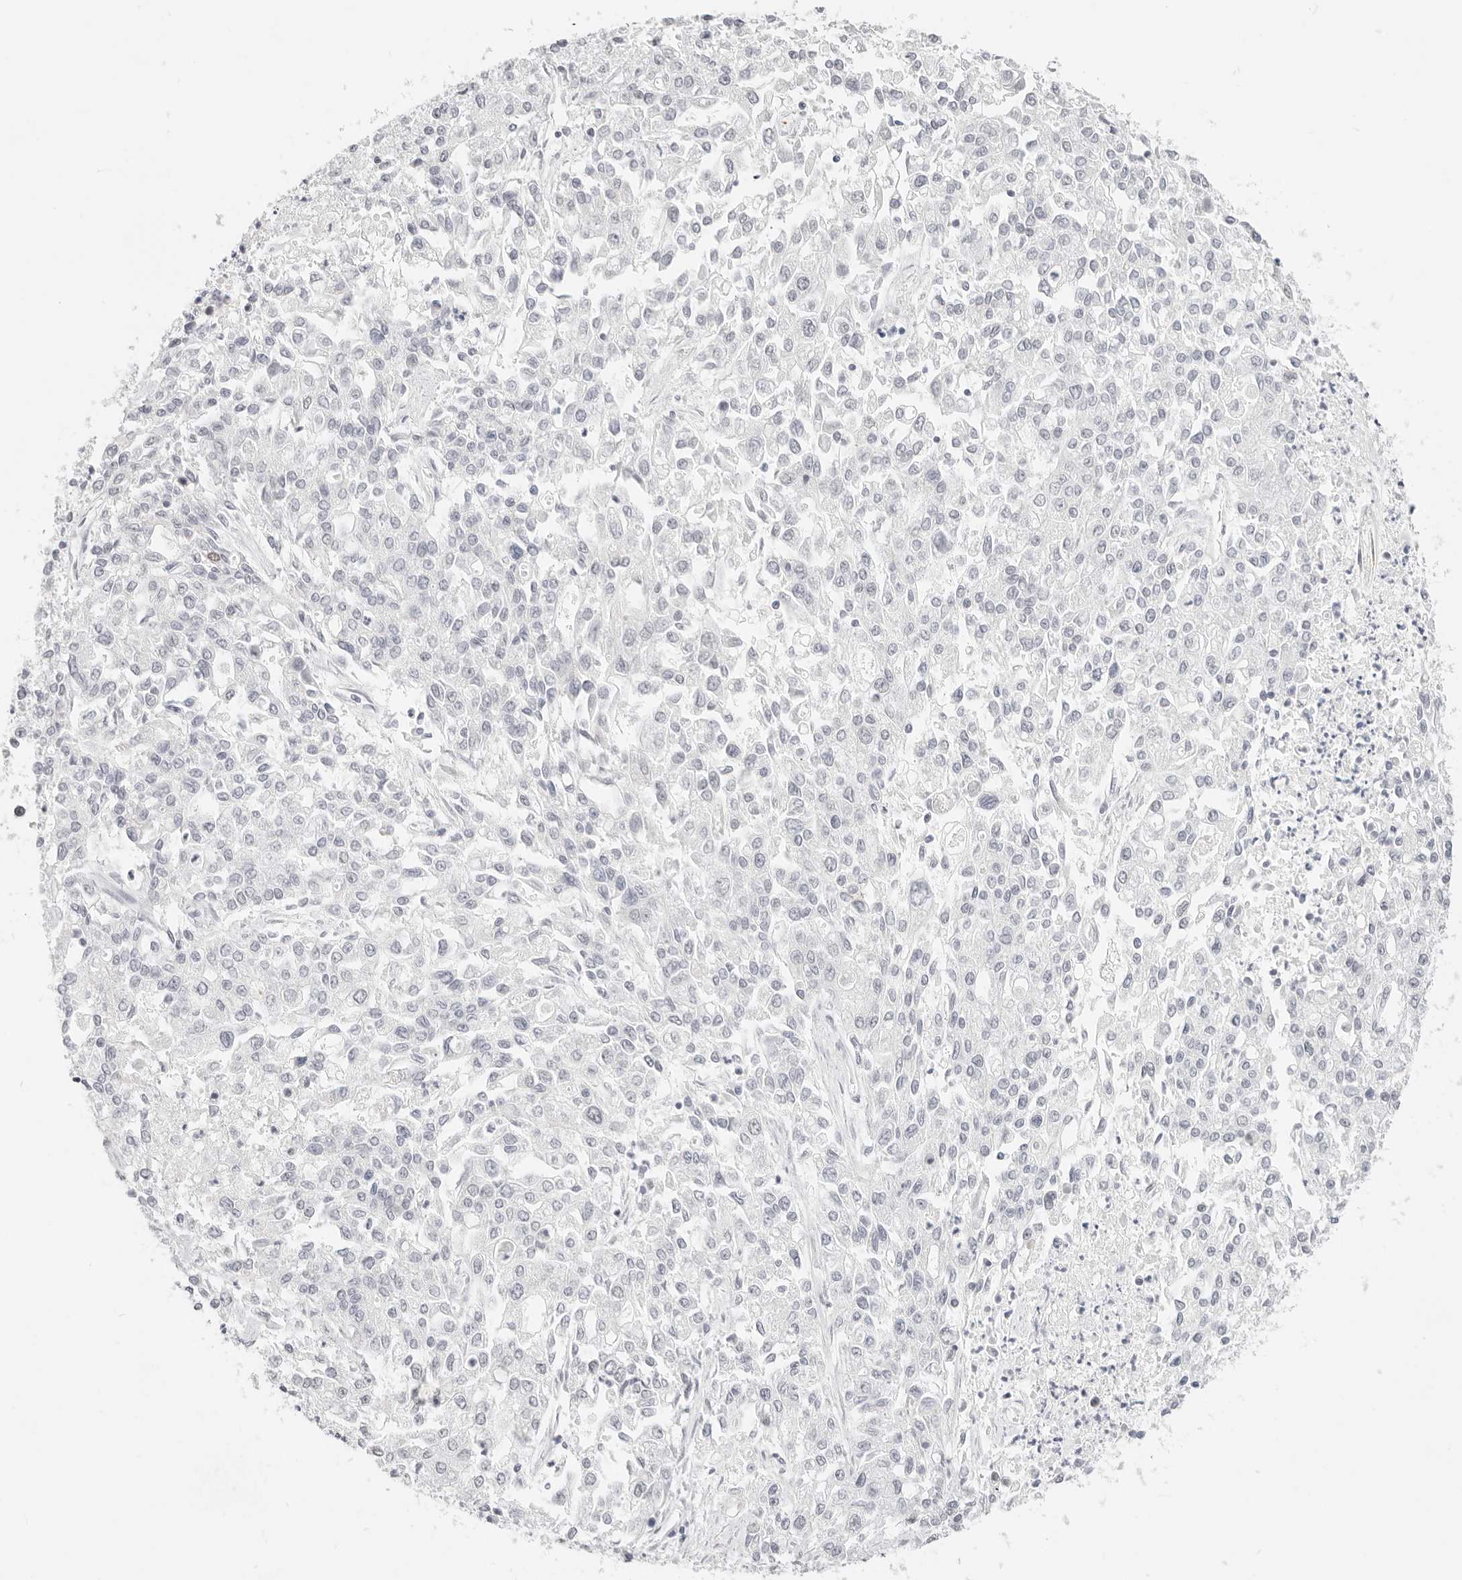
{"staining": {"intensity": "negative", "quantity": "none", "location": "none"}, "tissue": "endometrial cancer", "cell_type": "Tumor cells", "image_type": "cancer", "snomed": [{"axis": "morphology", "description": "Adenocarcinoma, NOS"}, {"axis": "topography", "description": "Endometrium"}], "caption": "Photomicrograph shows no protein staining in tumor cells of adenocarcinoma (endometrial) tissue.", "gene": "ZC3H11A", "patient": {"sex": "female", "age": 49}}